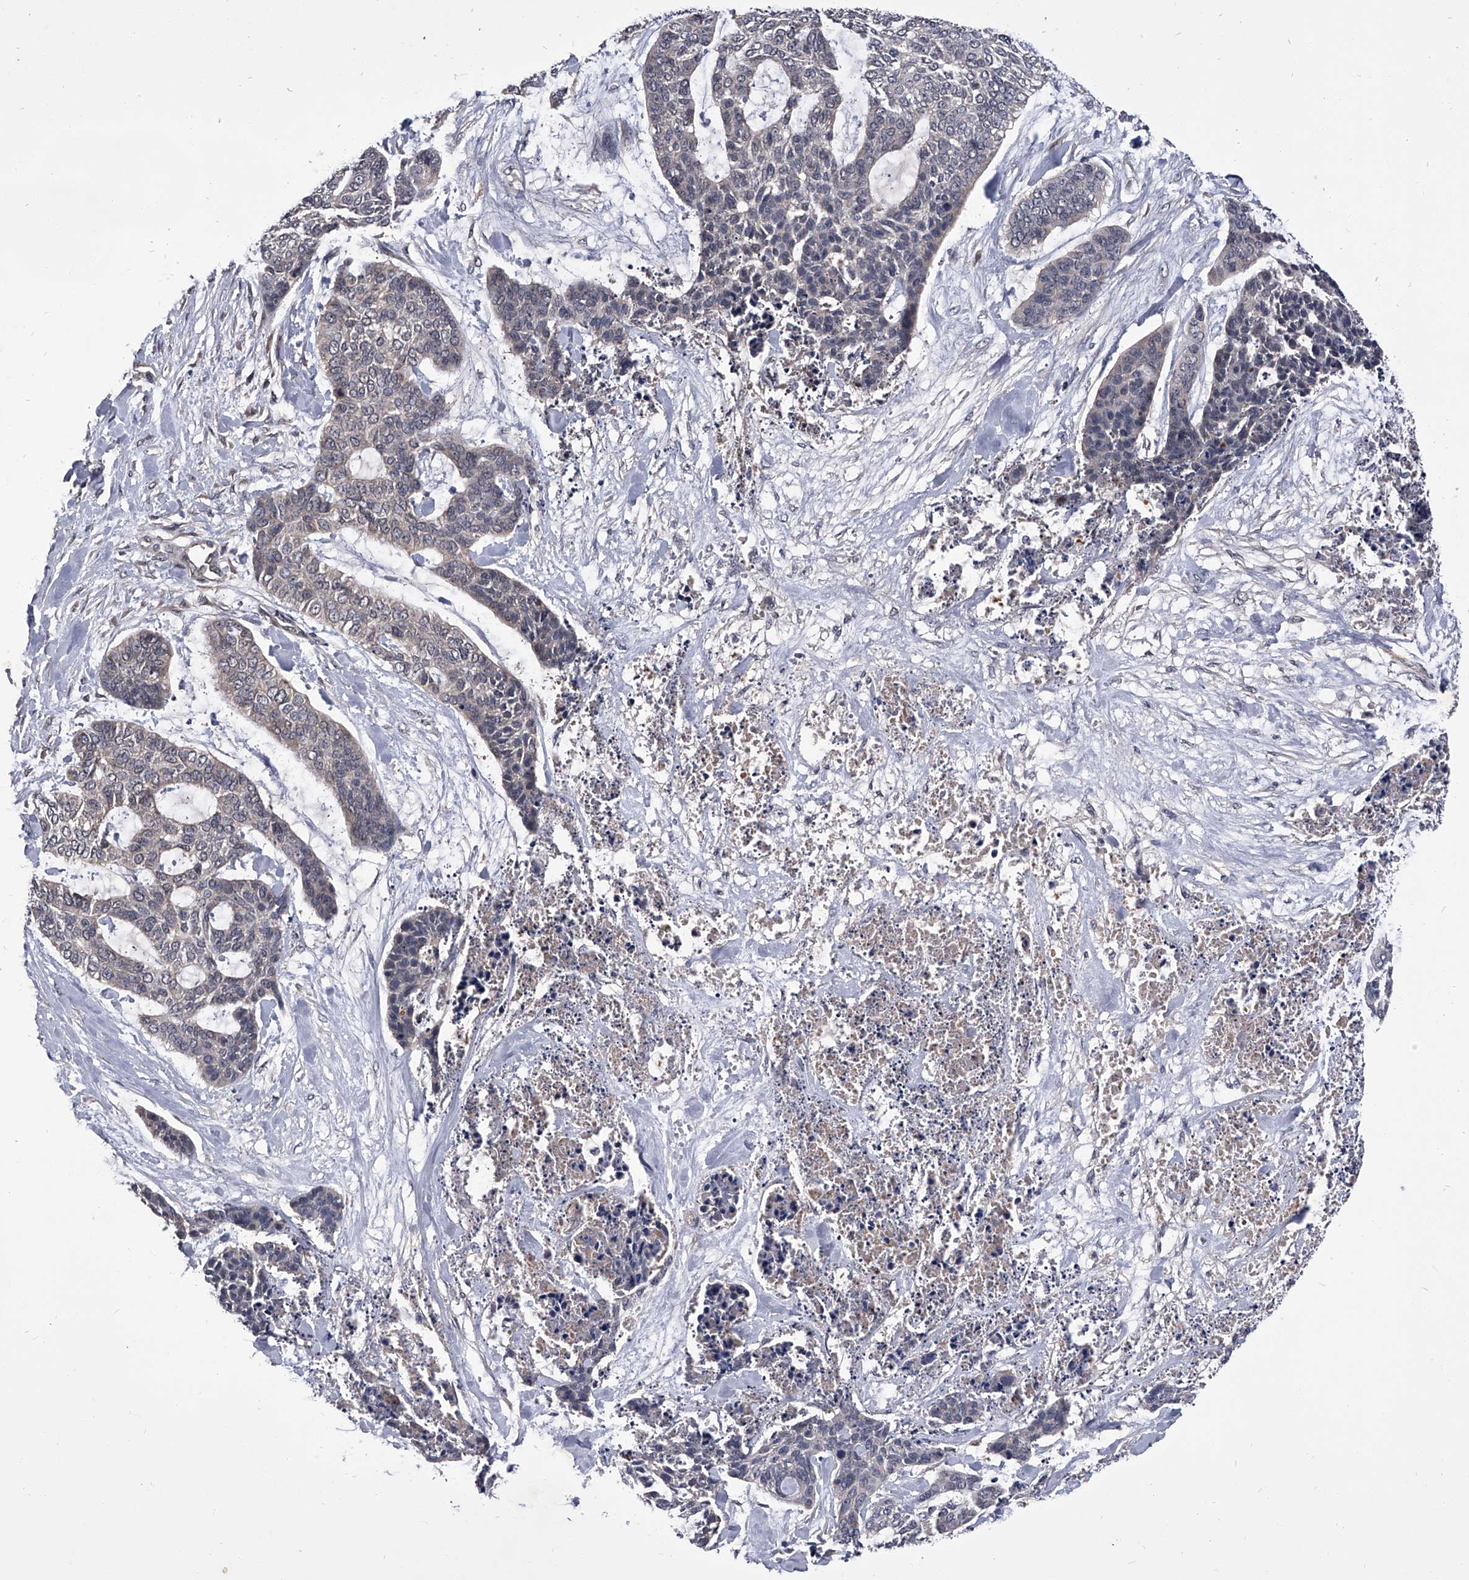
{"staining": {"intensity": "negative", "quantity": "none", "location": "none"}, "tissue": "skin cancer", "cell_type": "Tumor cells", "image_type": "cancer", "snomed": [{"axis": "morphology", "description": "Basal cell carcinoma"}, {"axis": "topography", "description": "Skin"}], "caption": "Protein analysis of basal cell carcinoma (skin) demonstrates no significant staining in tumor cells. (Immunohistochemistry, brightfield microscopy, high magnification).", "gene": "SLC18B1", "patient": {"sex": "female", "age": 64}}